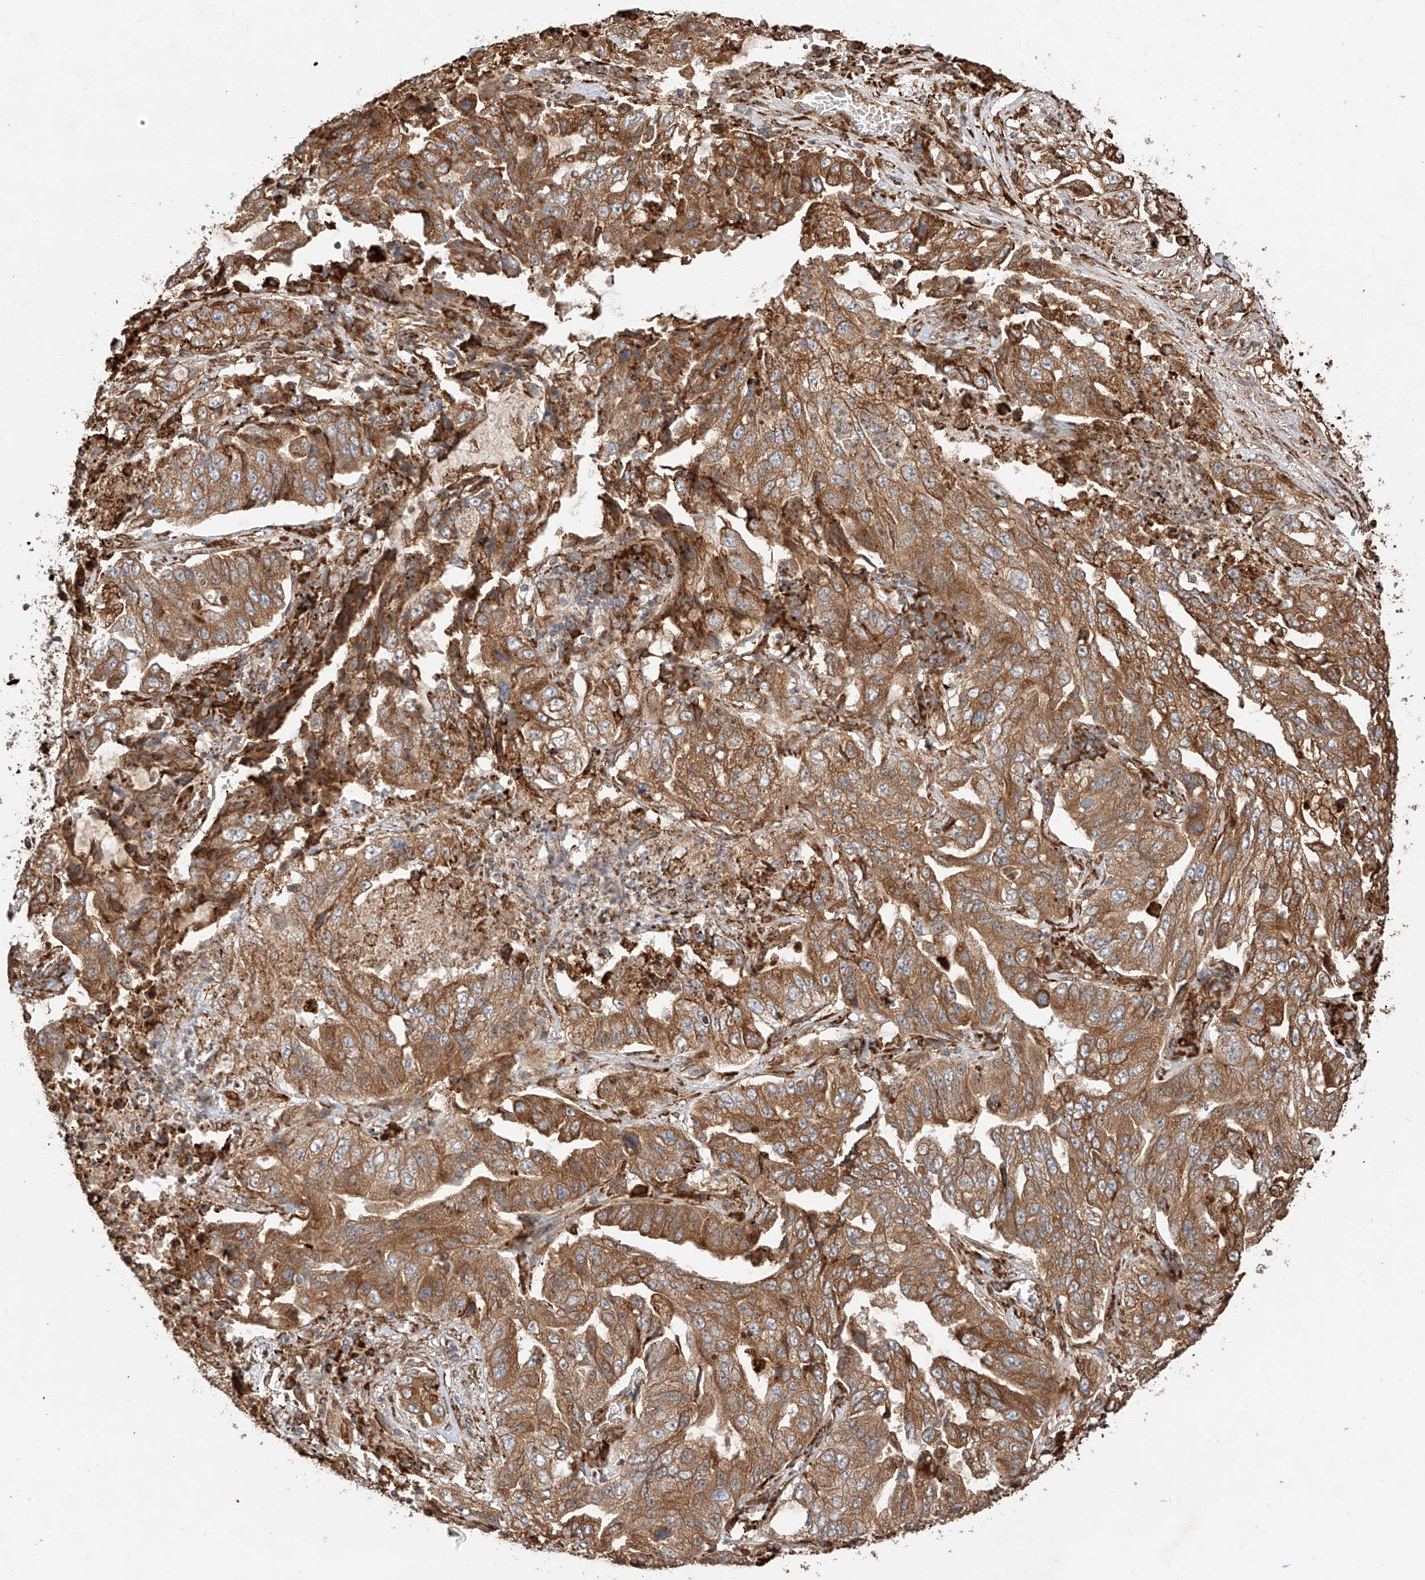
{"staining": {"intensity": "moderate", "quantity": ">75%", "location": "cytoplasmic/membranous"}, "tissue": "lung cancer", "cell_type": "Tumor cells", "image_type": "cancer", "snomed": [{"axis": "morphology", "description": "Adenocarcinoma, NOS"}, {"axis": "topography", "description": "Lung"}], "caption": "This micrograph shows immunohistochemistry staining of lung cancer (adenocarcinoma), with medium moderate cytoplasmic/membranous expression in about >75% of tumor cells.", "gene": "ZNF84", "patient": {"sex": "female", "age": 51}}